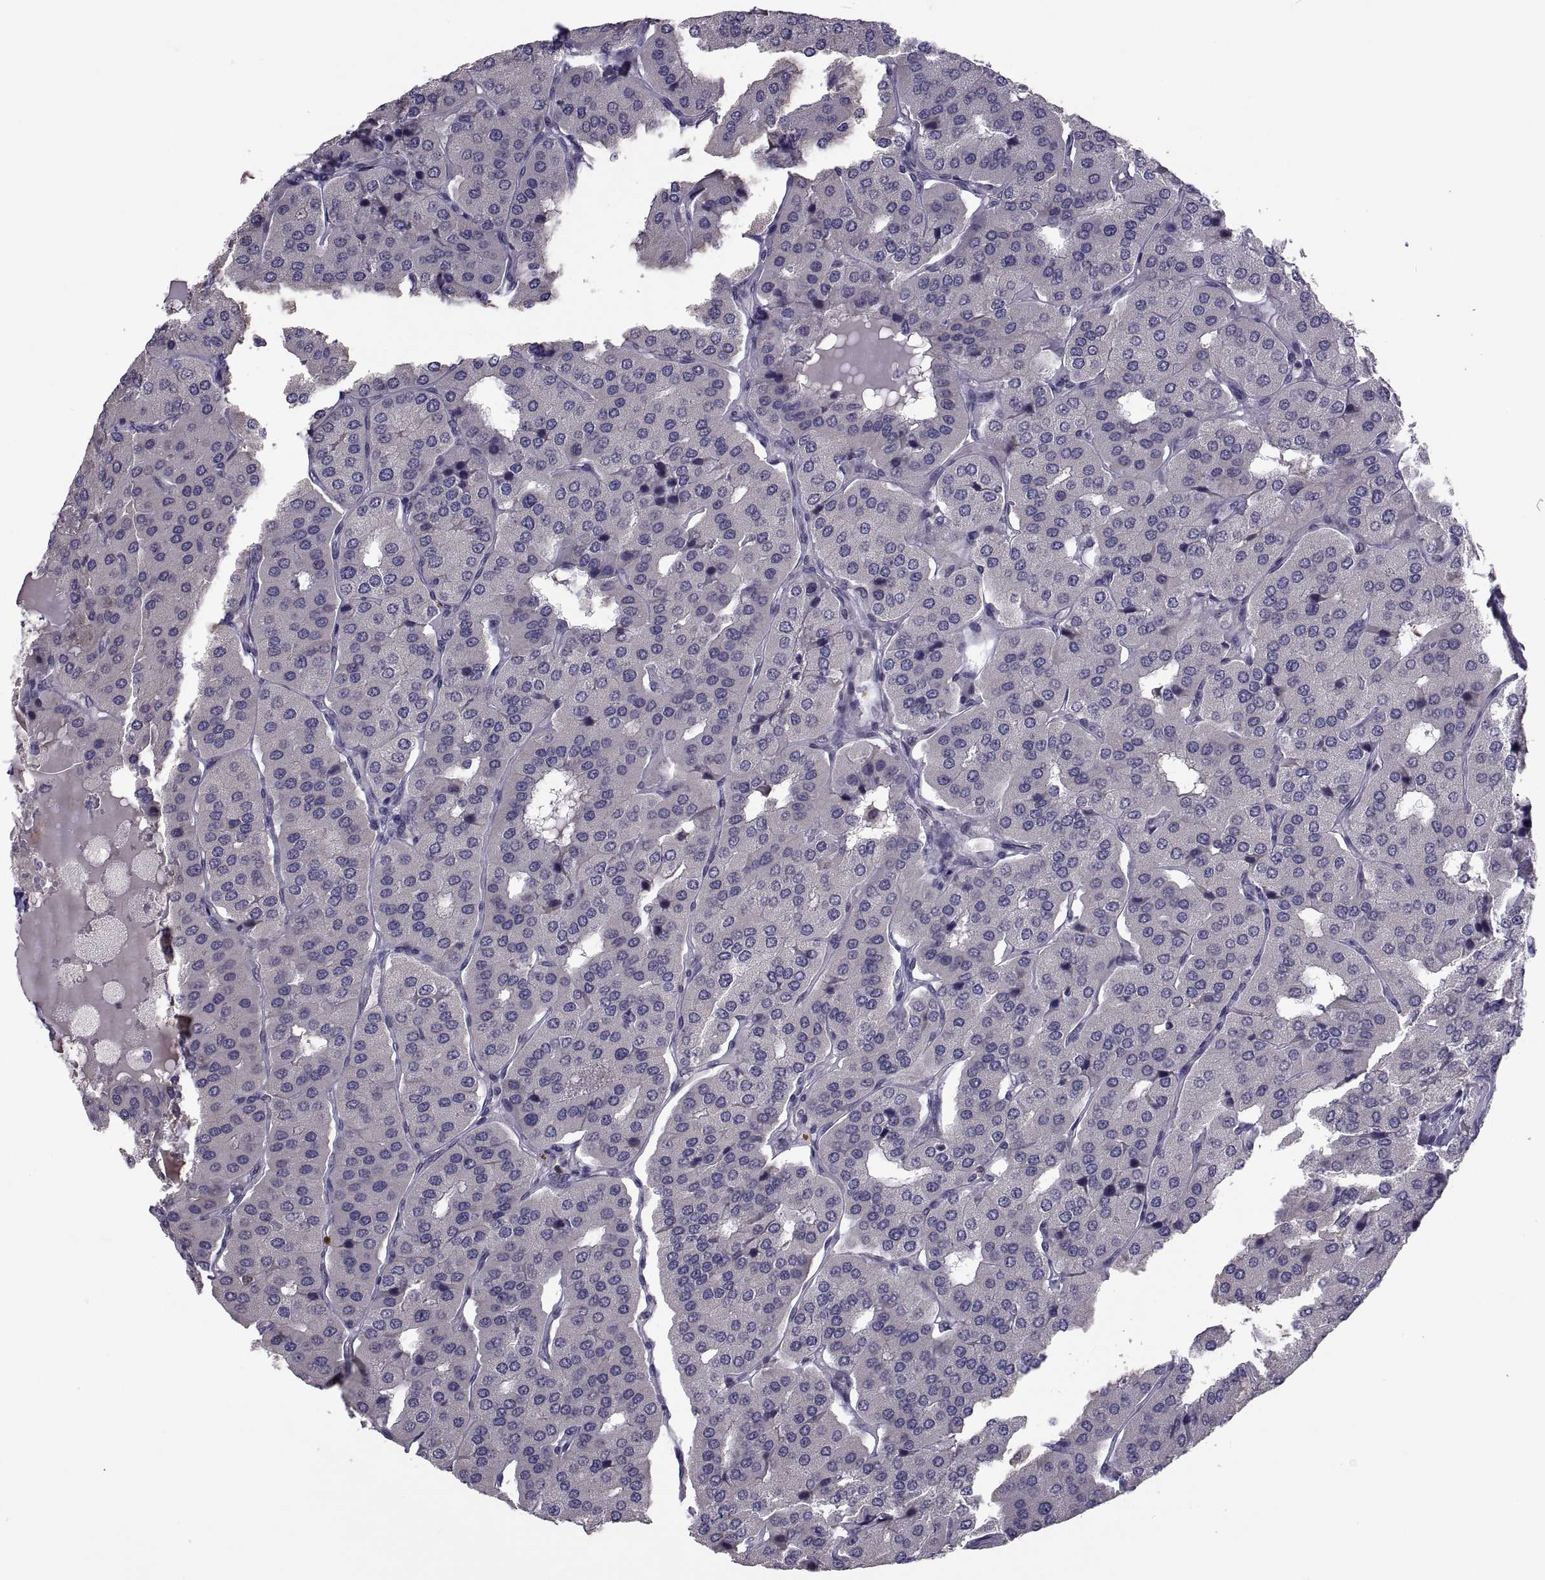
{"staining": {"intensity": "negative", "quantity": "none", "location": "none"}, "tissue": "parathyroid gland", "cell_type": "Glandular cells", "image_type": "normal", "snomed": [{"axis": "morphology", "description": "Normal tissue, NOS"}, {"axis": "morphology", "description": "Adenoma, NOS"}, {"axis": "topography", "description": "Parathyroid gland"}], "caption": "This is an IHC image of unremarkable parathyroid gland. There is no expression in glandular cells.", "gene": "NPTX2", "patient": {"sex": "female", "age": 86}}